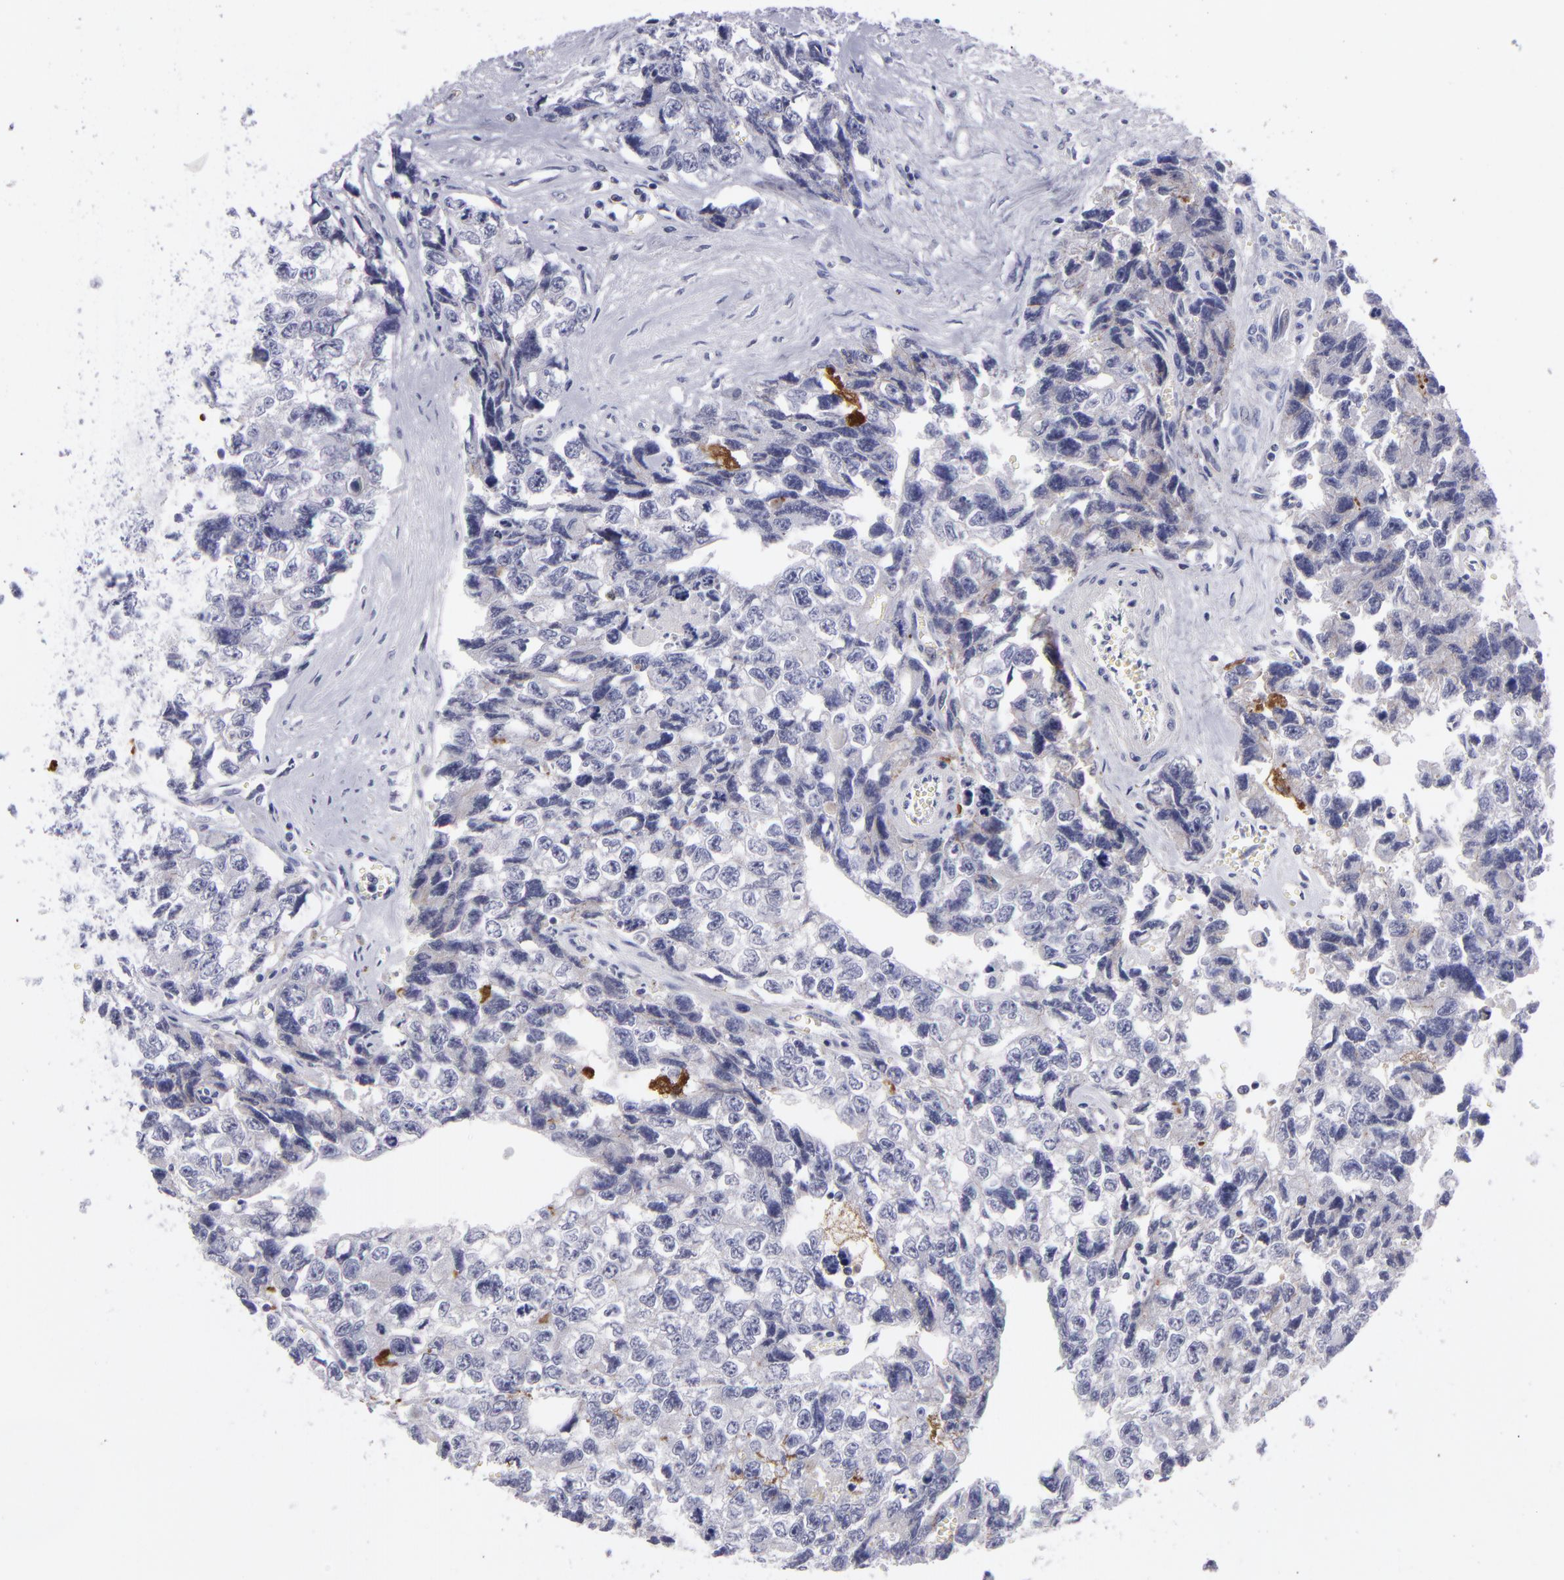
{"staining": {"intensity": "negative", "quantity": "none", "location": "none"}, "tissue": "testis cancer", "cell_type": "Tumor cells", "image_type": "cancer", "snomed": [{"axis": "morphology", "description": "Carcinoma, Embryonal, NOS"}, {"axis": "topography", "description": "Testis"}], "caption": "This is an immunohistochemistry micrograph of embryonal carcinoma (testis). There is no positivity in tumor cells.", "gene": "CTNNB1", "patient": {"sex": "male", "age": 31}}